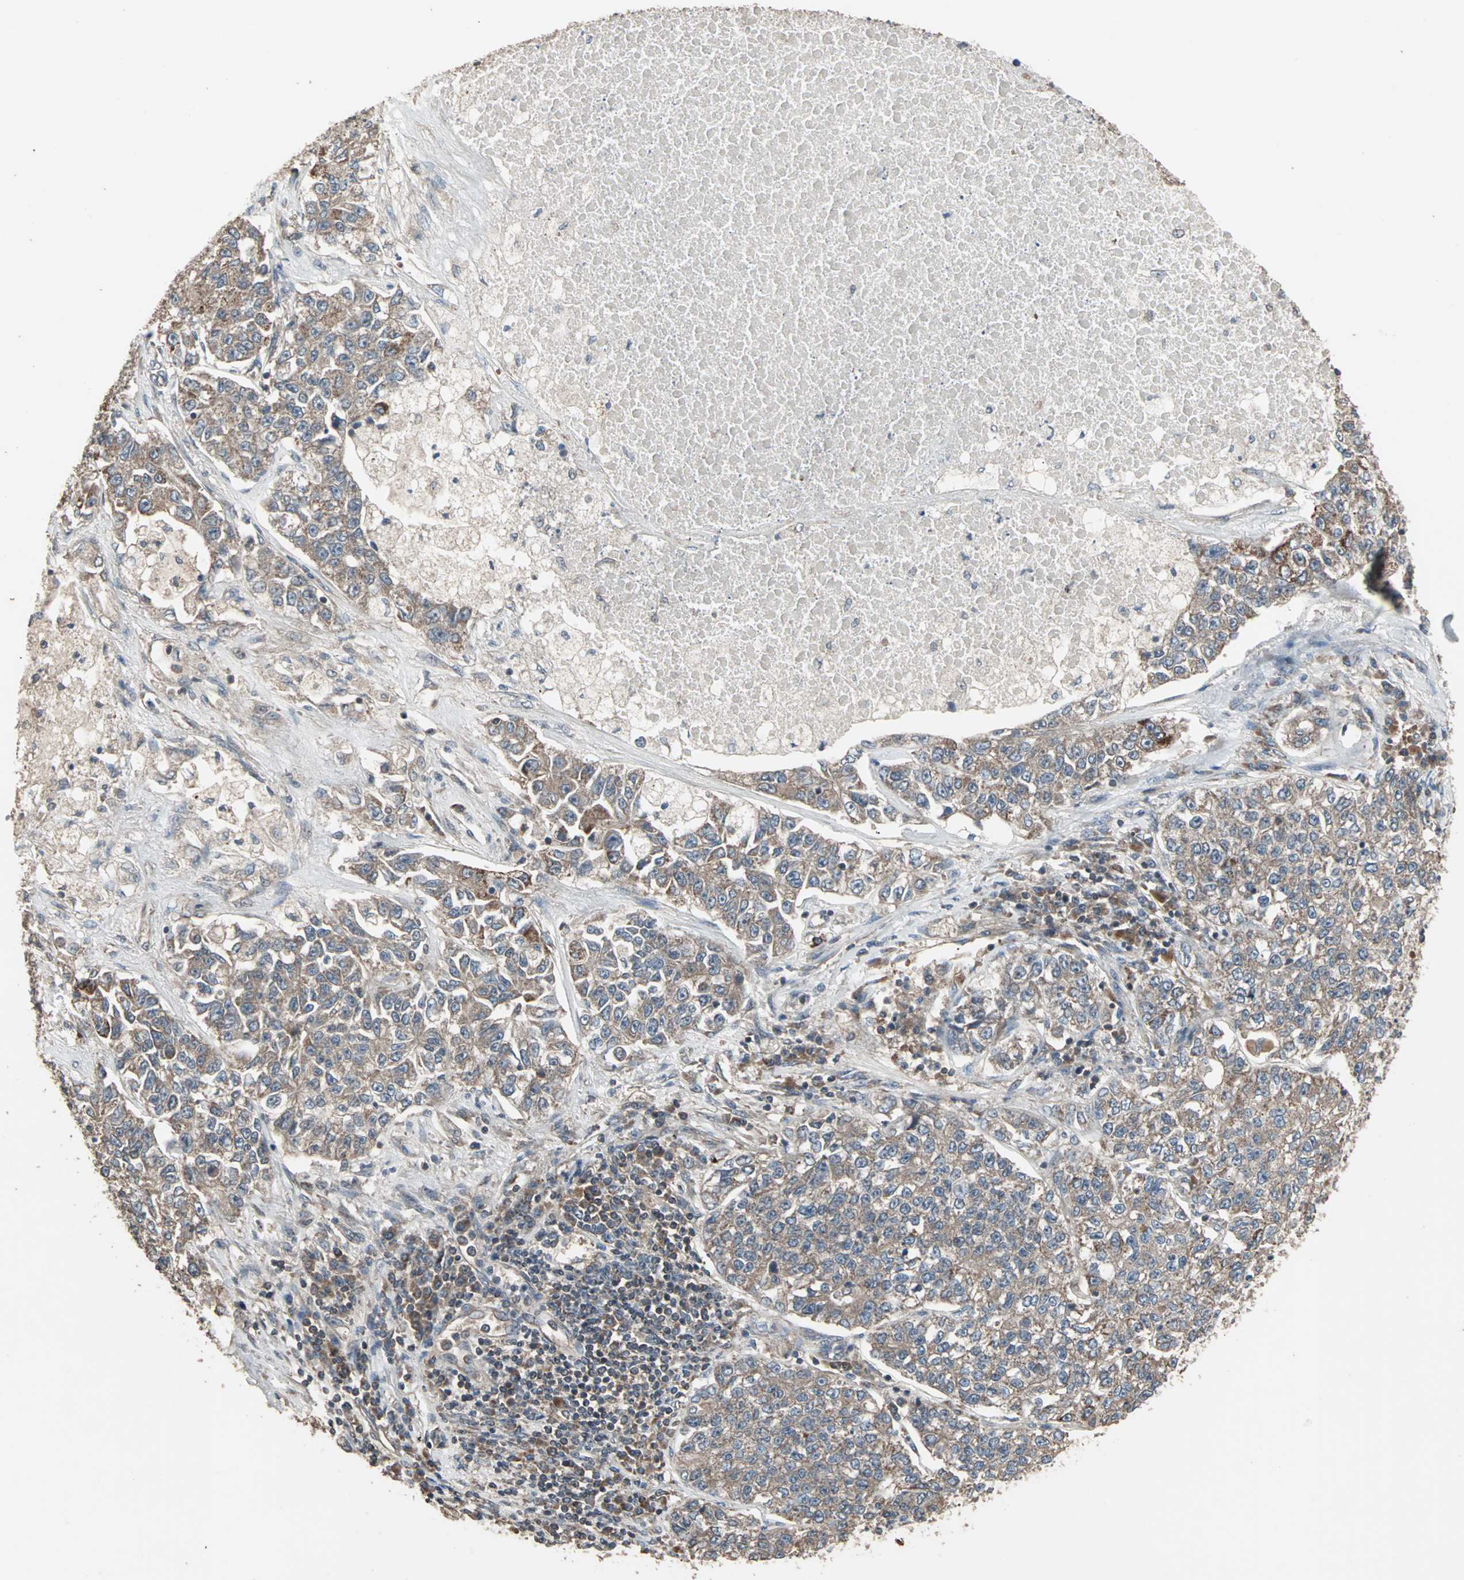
{"staining": {"intensity": "moderate", "quantity": ">75%", "location": "cytoplasmic/membranous"}, "tissue": "lung cancer", "cell_type": "Tumor cells", "image_type": "cancer", "snomed": [{"axis": "morphology", "description": "Adenocarcinoma, NOS"}, {"axis": "topography", "description": "Lung"}], "caption": "Tumor cells show medium levels of moderate cytoplasmic/membranous expression in approximately >75% of cells in human lung cancer (adenocarcinoma).", "gene": "UBAC1", "patient": {"sex": "male", "age": 49}}